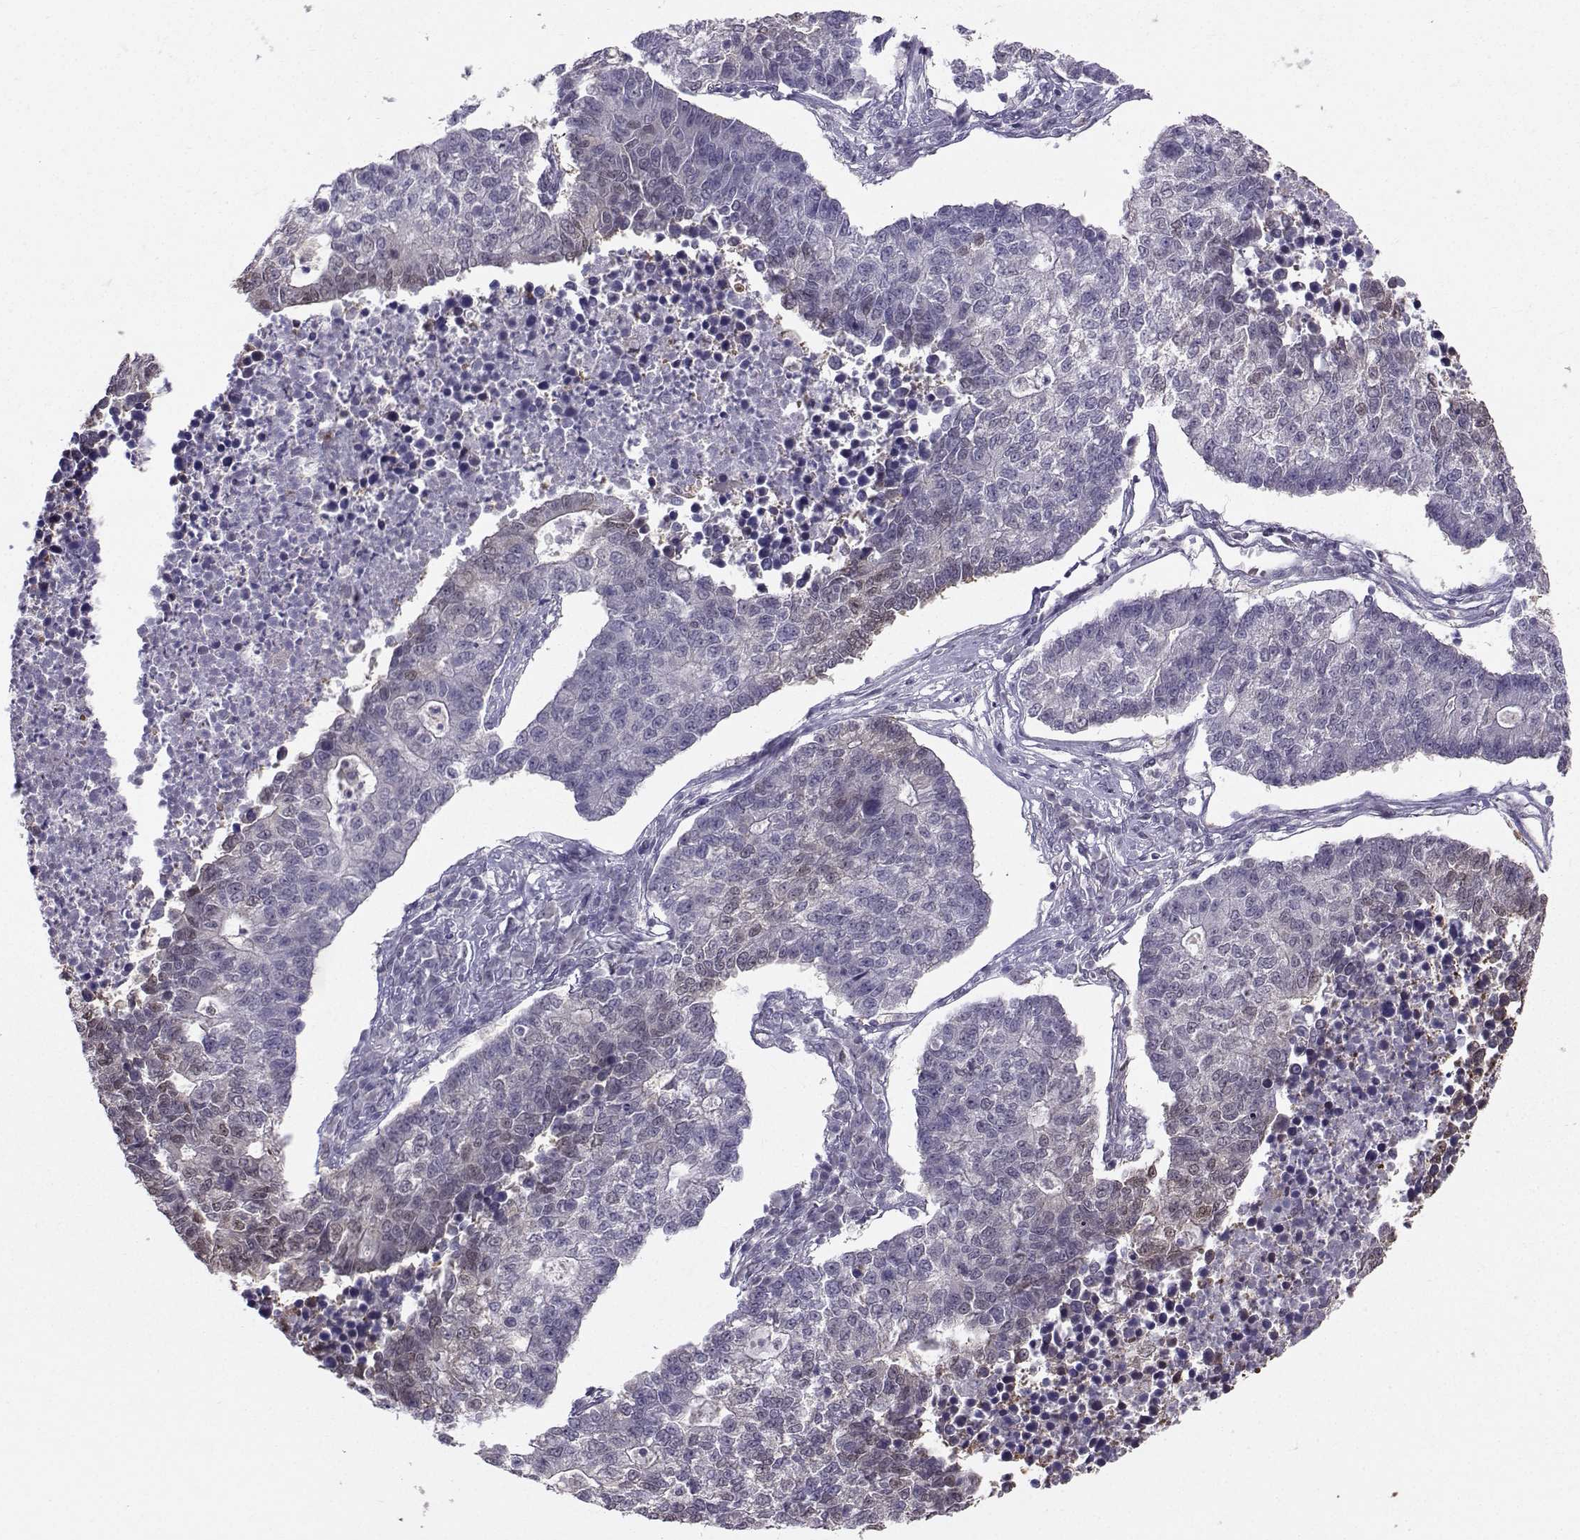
{"staining": {"intensity": "weak", "quantity": "<25%", "location": "cytoplasmic/membranous"}, "tissue": "lung cancer", "cell_type": "Tumor cells", "image_type": "cancer", "snomed": [{"axis": "morphology", "description": "Adenocarcinoma, NOS"}, {"axis": "topography", "description": "Lung"}], "caption": "The image displays no staining of tumor cells in adenocarcinoma (lung).", "gene": "PGK1", "patient": {"sex": "male", "age": 57}}